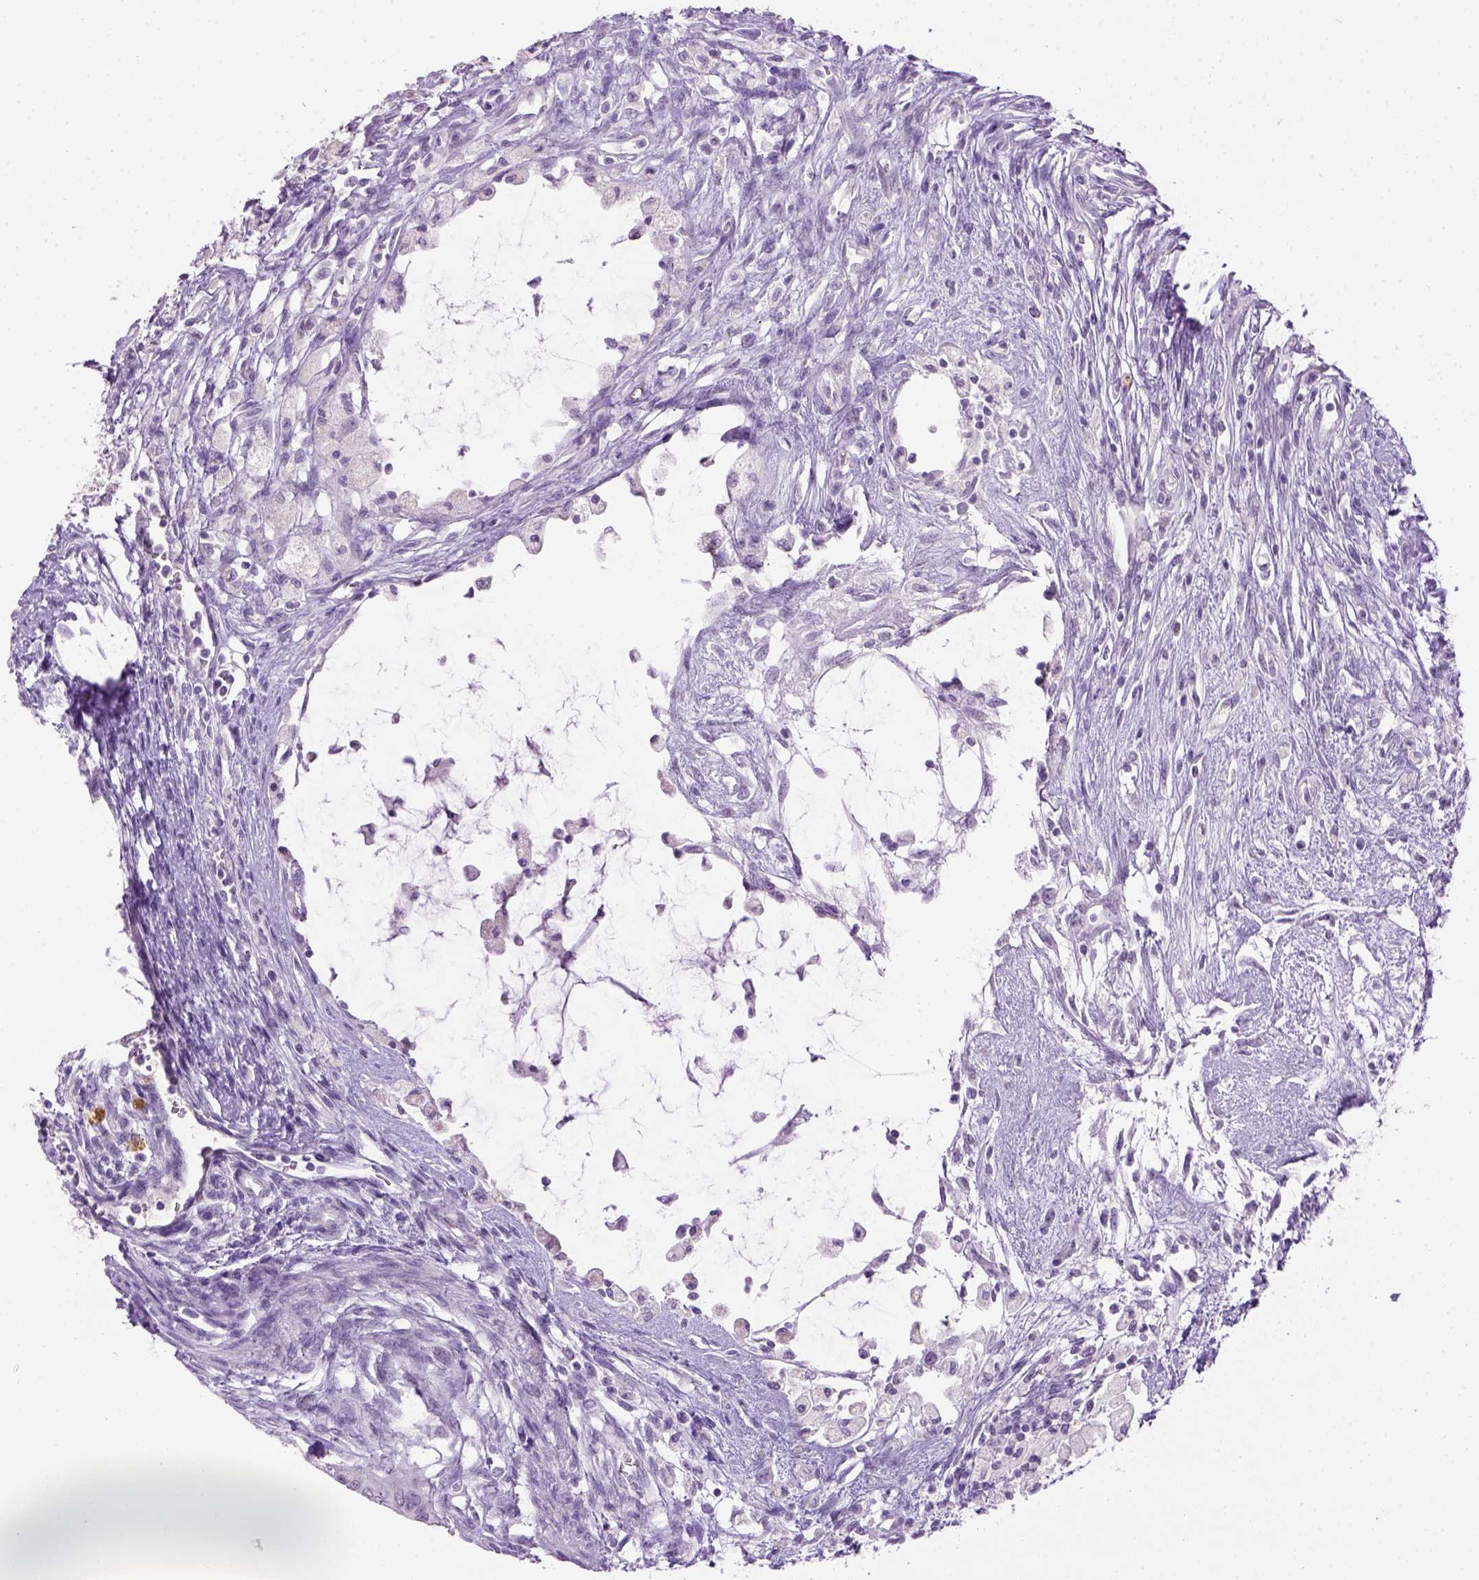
{"staining": {"intensity": "negative", "quantity": "none", "location": "none"}, "tissue": "testis cancer", "cell_type": "Tumor cells", "image_type": "cancer", "snomed": [{"axis": "morphology", "description": "Carcinoma, Embryonal, NOS"}, {"axis": "topography", "description": "Testis"}], "caption": "Testis embryonal carcinoma stained for a protein using immunohistochemistry (IHC) exhibits no staining tumor cells.", "gene": "GABRB2", "patient": {"sex": "male", "age": 37}}